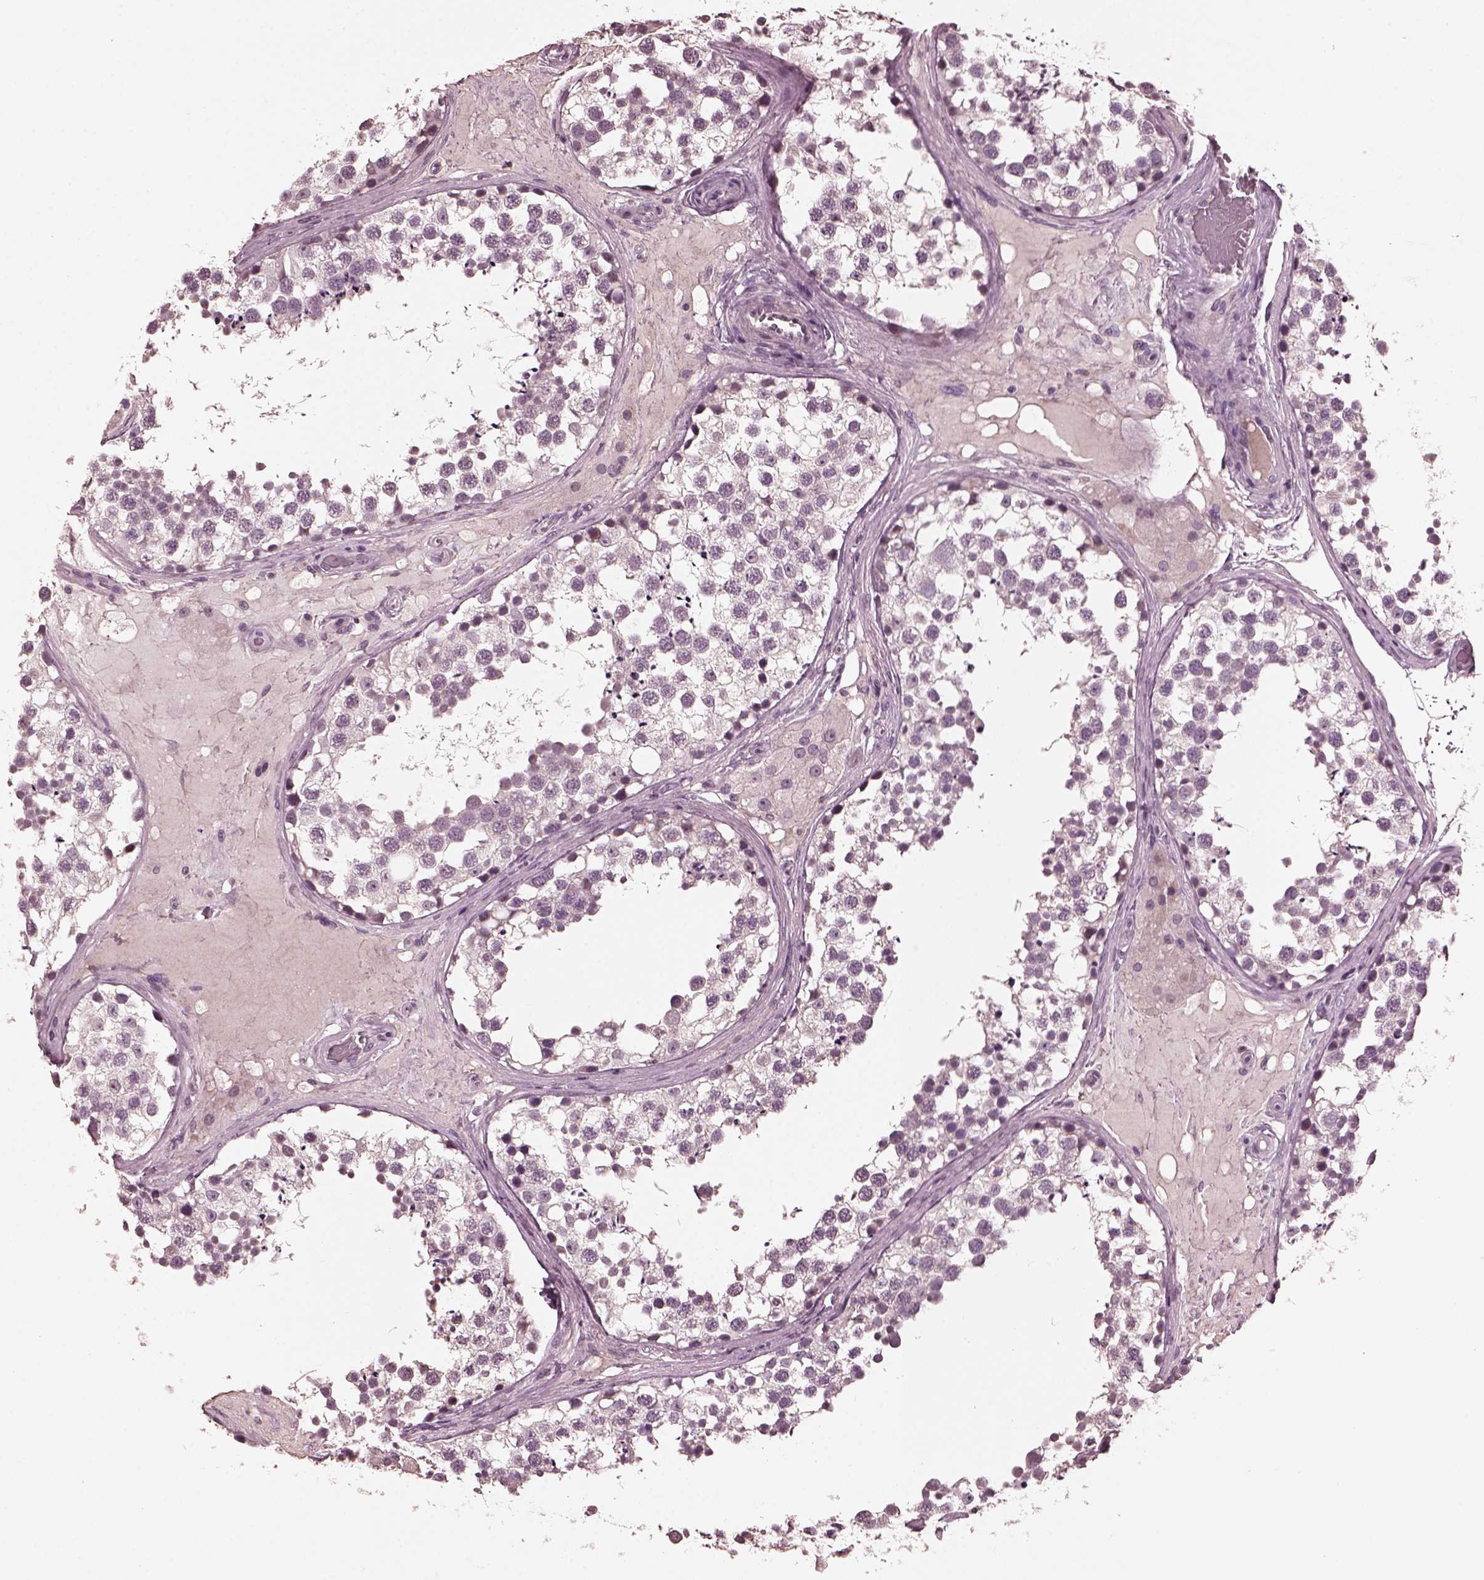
{"staining": {"intensity": "weak", "quantity": "<25%", "location": "nuclear"}, "tissue": "testis", "cell_type": "Cells in seminiferous ducts", "image_type": "normal", "snomed": [{"axis": "morphology", "description": "Normal tissue, NOS"}, {"axis": "morphology", "description": "Seminoma, NOS"}, {"axis": "topography", "description": "Testis"}], "caption": "Testis stained for a protein using immunohistochemistry reveals no positivity cells in seminiferous ducts.", "gene": "IL18RAP", "patient": {"sex": "male", "age": 65}}